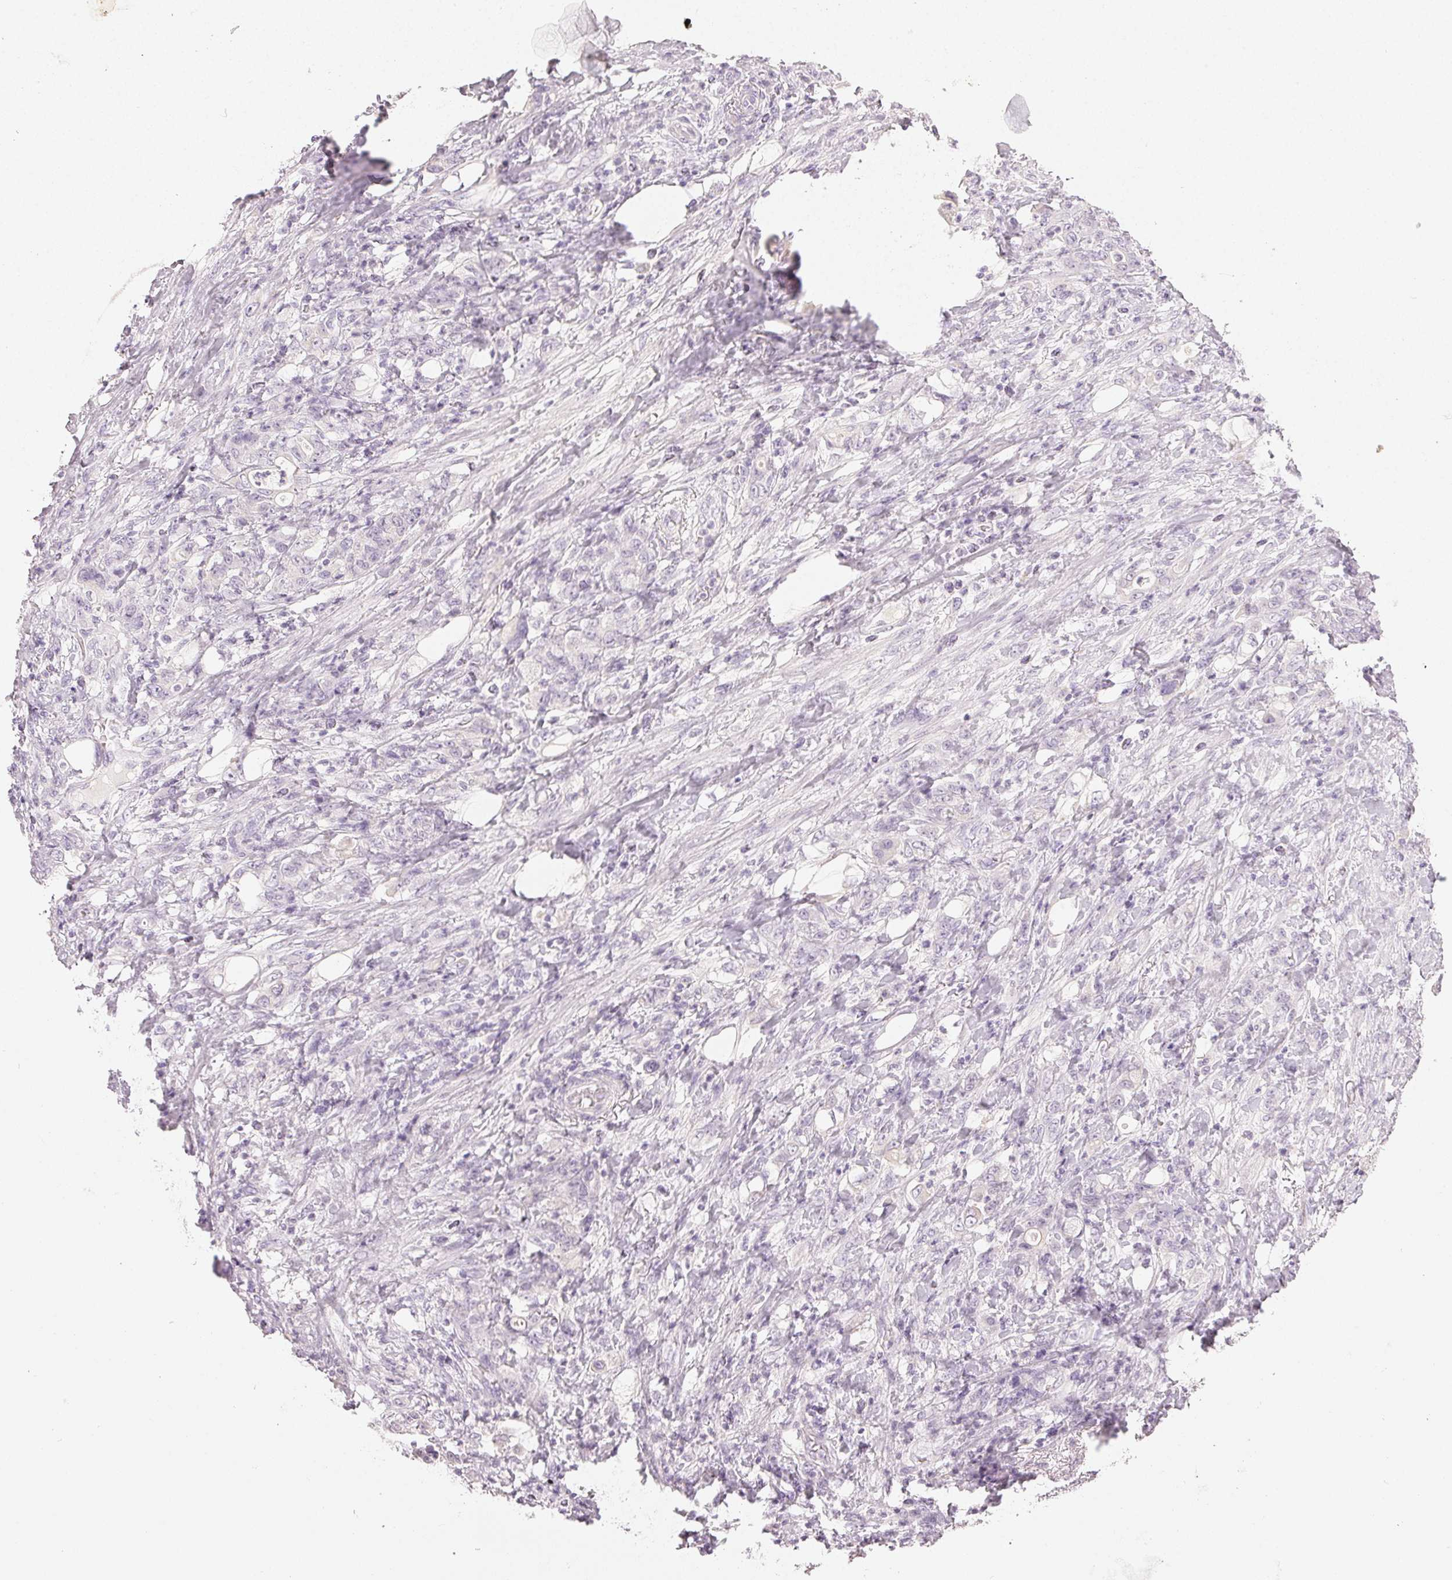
{"staining": {"intensity": "negative", "quantity": "none", "location": "none"}, "tissue": "stomach cancer", "cell_type": "Tumor cells", "image_type": "cancer", "snomed": [{"axis": "morphology", "description": "Adenocarcinoma, NOS"}, {"axis": "topography", "description": "Stomach"}], "caption": "IHC micrograph of neoplastic tissue: human stomach cancer (adenocarcinoma) stained with DAB (3,3'-diaminobenzidine) shows no significant protein expression in tumor cells.", "gene": "LVRN", "patient": {"sex": "female", "age": 79}}